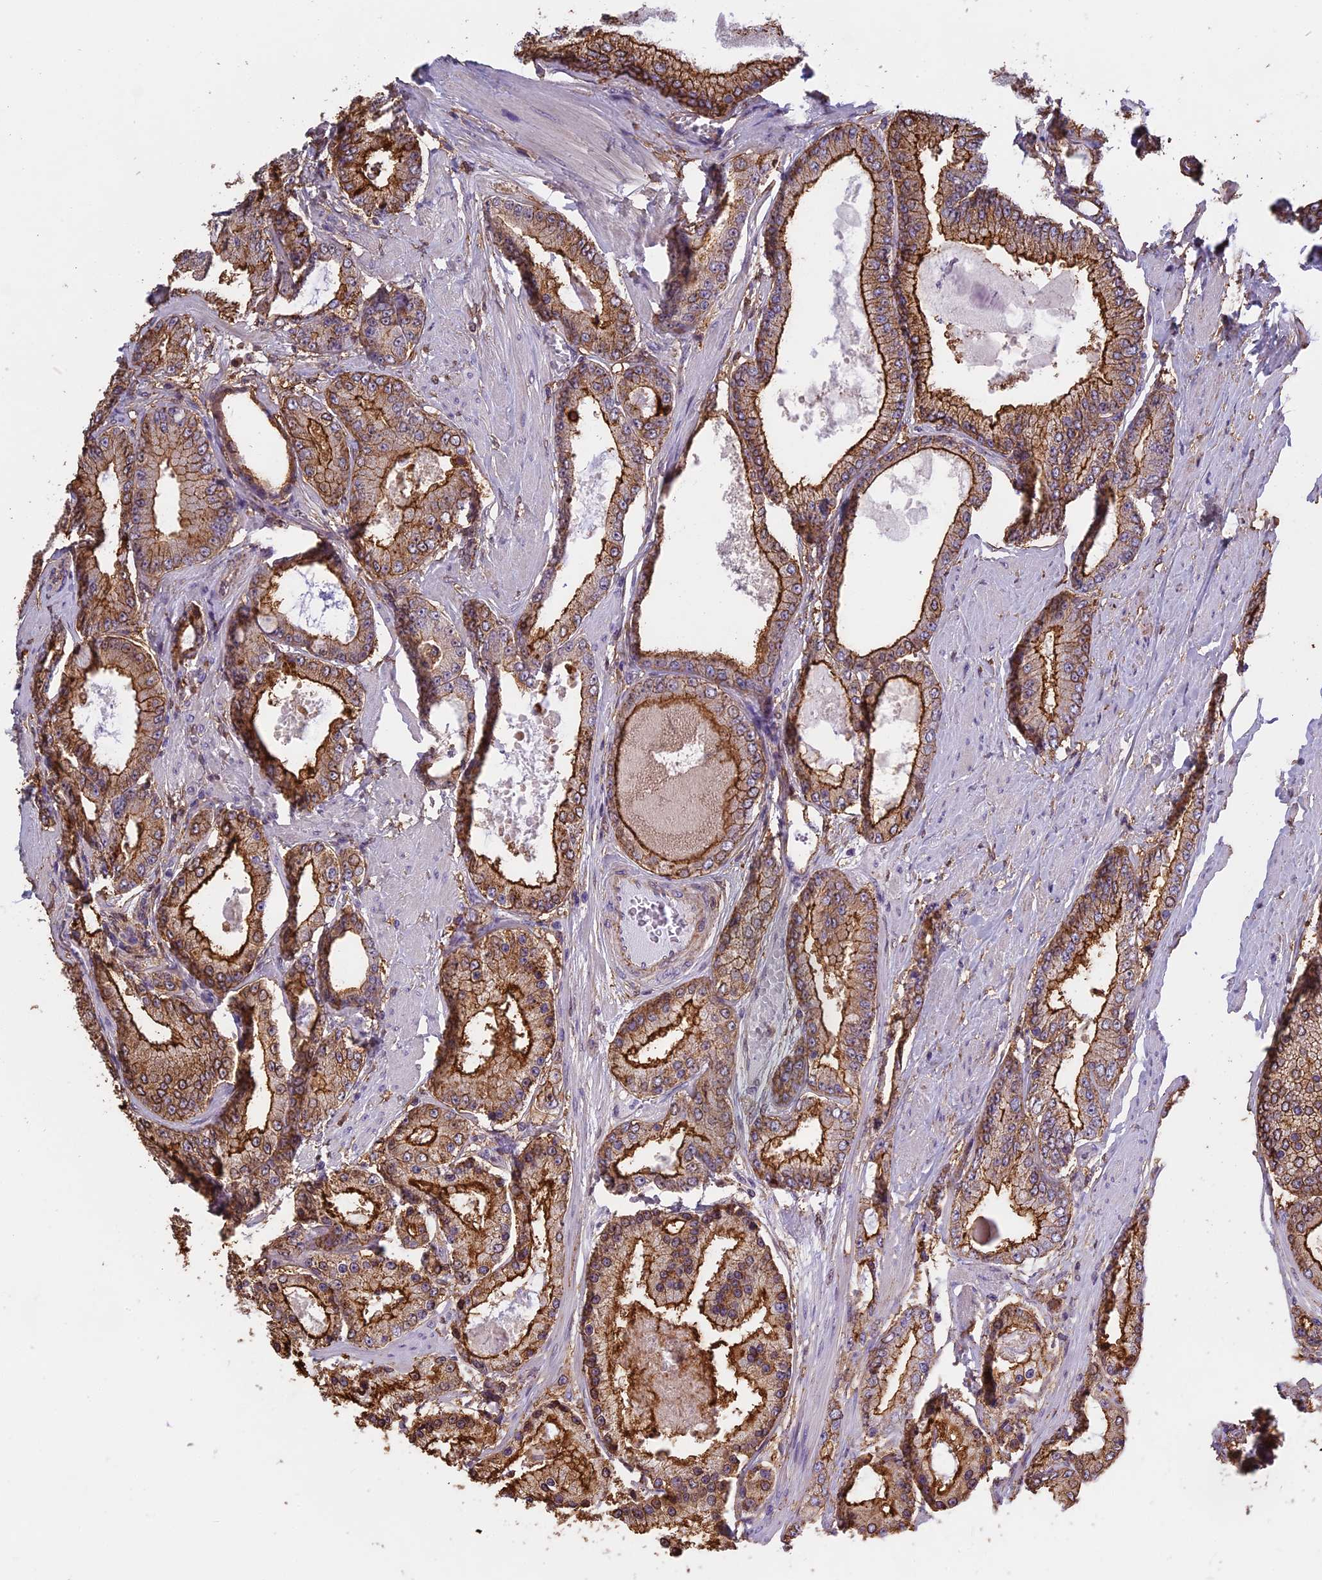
{"staining": {"intensity": "strong", "quantity": ">75%", "location": "cytoplasmic/membranous"}, "tissue": "prostate cancer", "cell_type": "Tumor cells", "image_type": "cancer", "snomed": [{"axis": "morphology", "description": "Adenocarcinoma, High grade"}, {"axis": "topography", "description": "Prostate"}], "caption": "A high amount of strong cytoplasmic/membranous positivity is seen in about >75% of tumor cells in prostate cancer tissue. (brown staining indicates protein expression, while blue staining denotes nuclei).", "gene": "TMEM255B", "patient": {"sex": "male", "age": 59}}